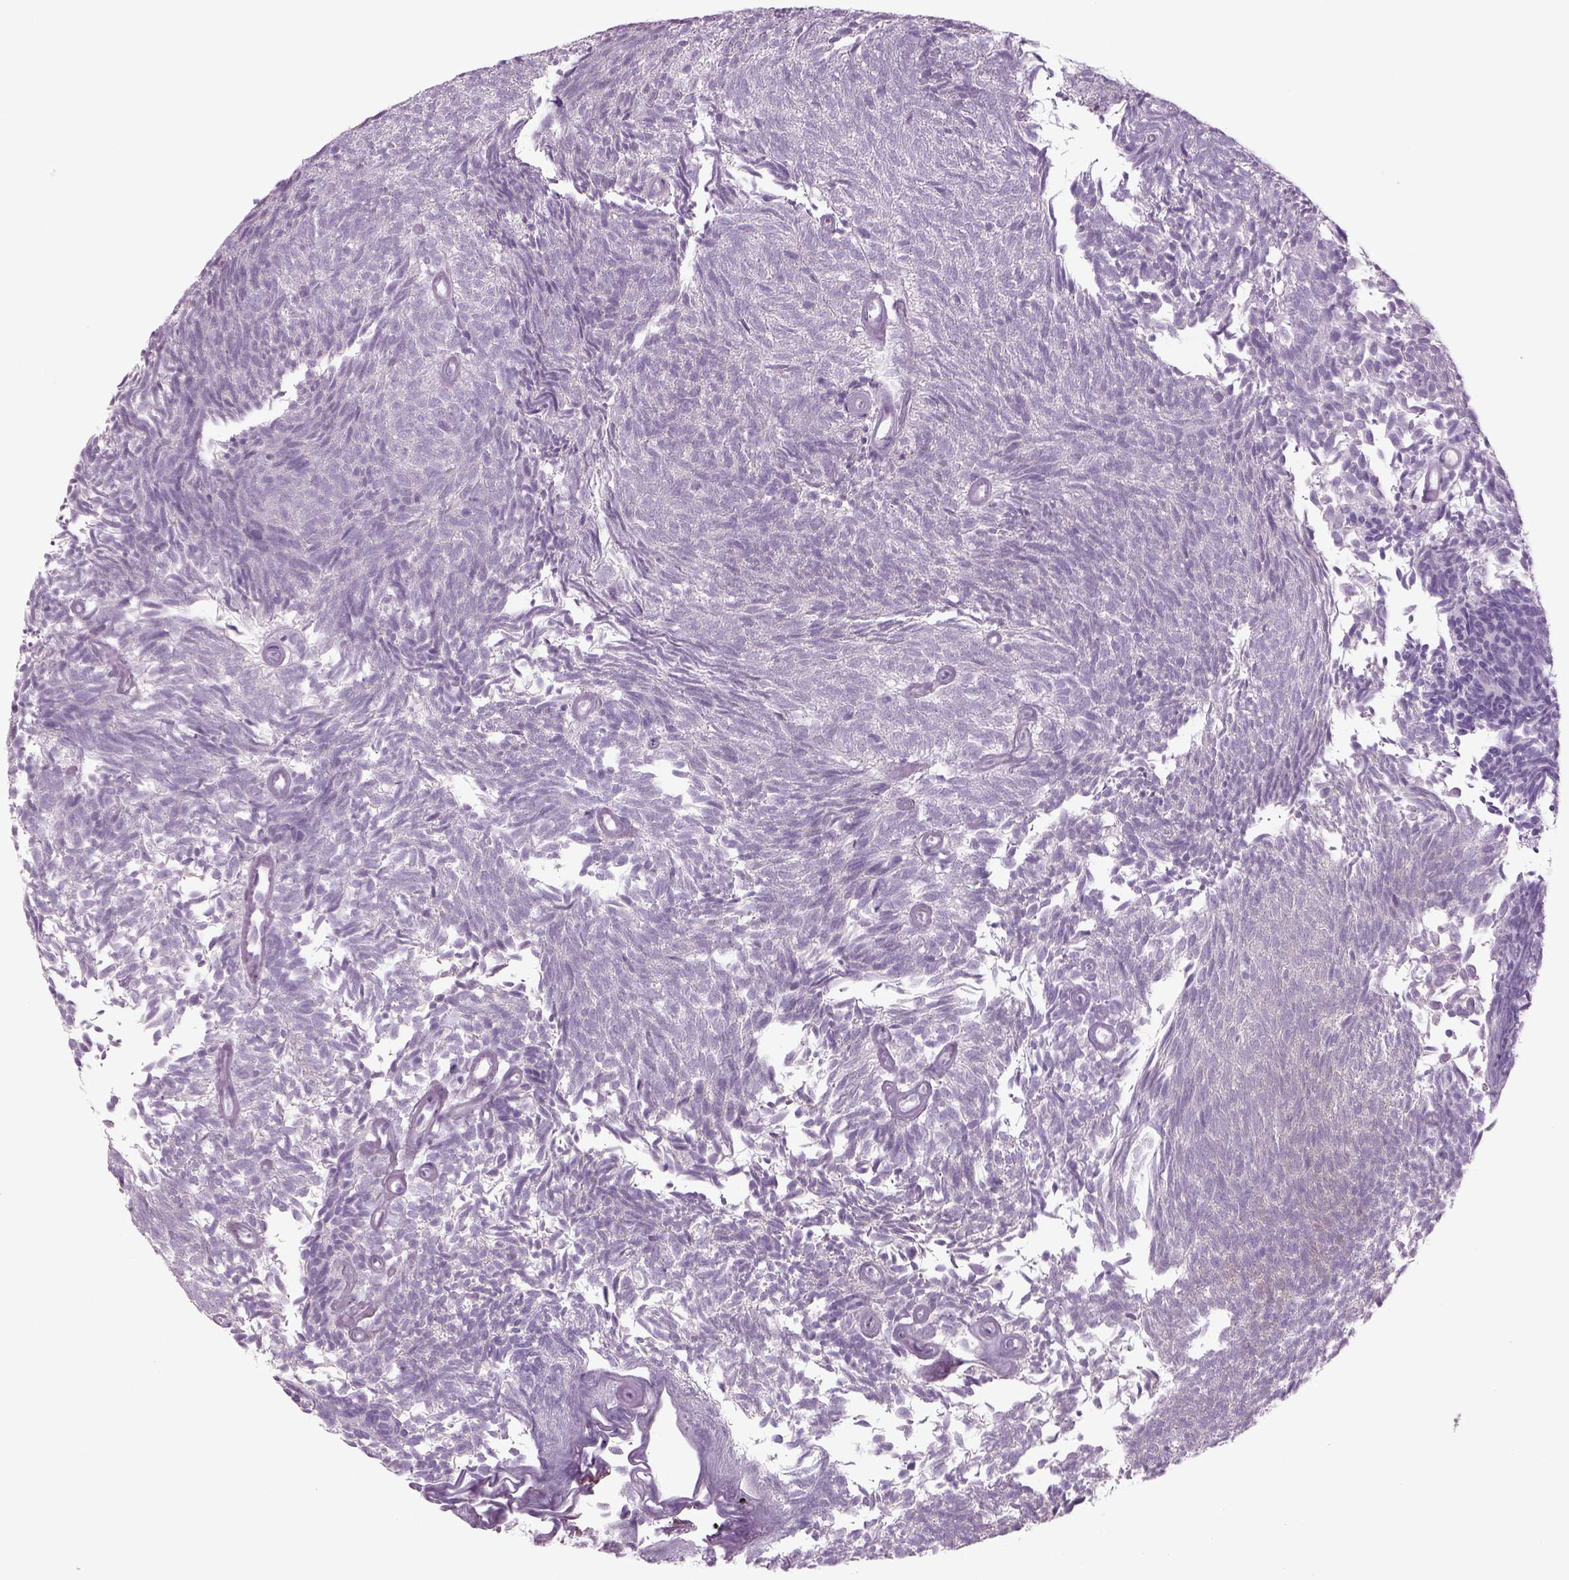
{"staining": {"intensity": "negative", "quantity": "none", "location": "none"}, "tissue": "urothelial cancer", "cell_type": "Tumor cells", "image_type": "cancer", "snomed": [{"axis": "morphology", "description": "Urothelial carcinoma, Low grade"}, {"axis": "topography", "description": "Urinary bladder"}], "caption": "High power microscopy micrograph of an IHC micrograph of low-grade urothelial carcinoma, revealing no significant expression in tumor cells.", "gene": "MDH1B", "patient": {"sex": "male", "age": 77}}